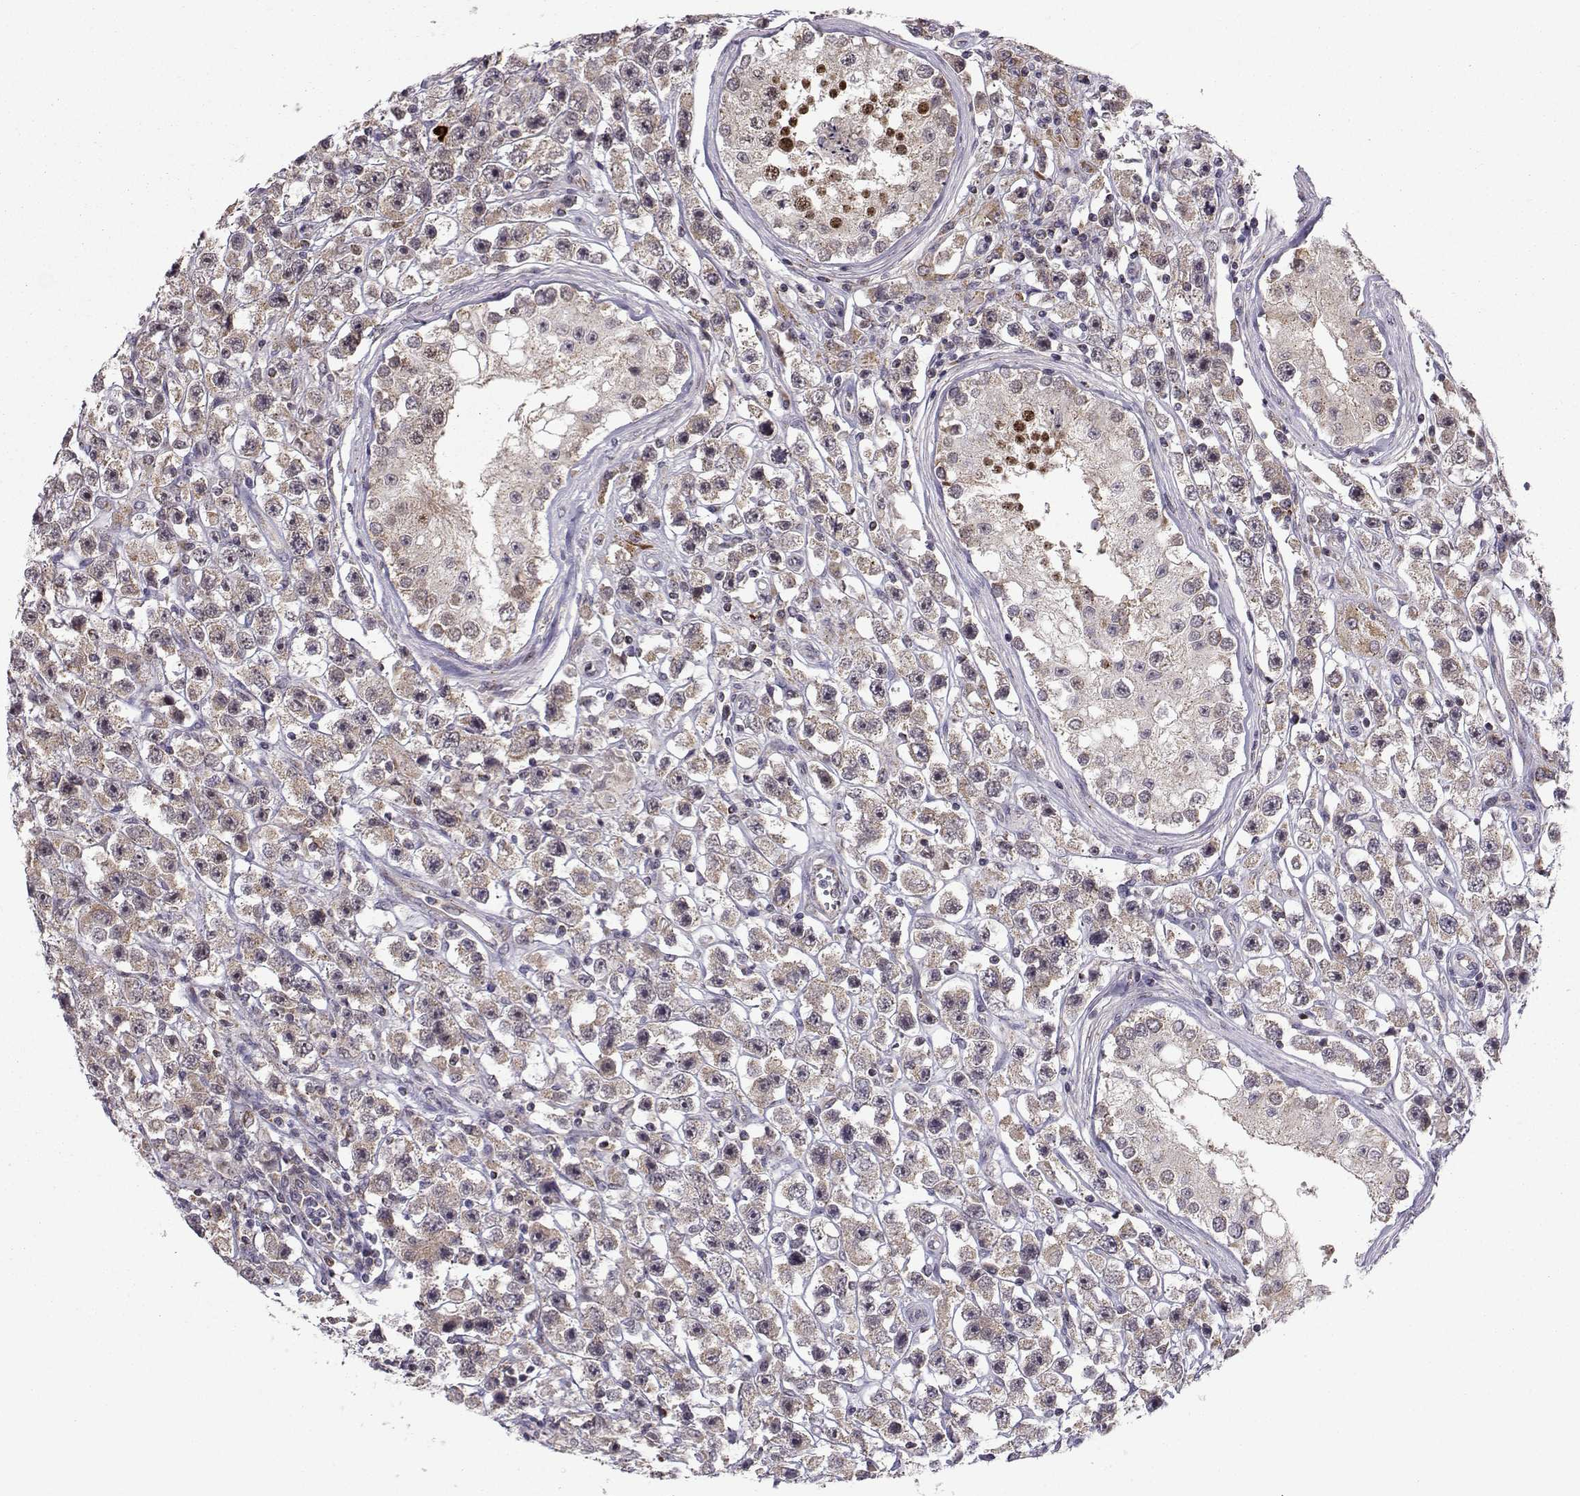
{"staining": {"intensity": "weak", "quantity": ">75%", "location": "cytoplasmic/membranous"}, "tissue": "testis cancer", "cell_type": "Tumor cells", "image_type": "cancer", "snomed": [{"axis": "morphology", "description": "Seminoma, NOS"}, {"axis": "topography", "description": "Testis"}], "caption": "Seminoma (testis) stained with DAB (3,3'-diaminobenzidine) IHC exhibits low levels of weak cytoplasmic/membranous expression in approximately >75% of tumor cells.", "gene": "NECAB3", "patient": {"sex": "male", "age": 45}}